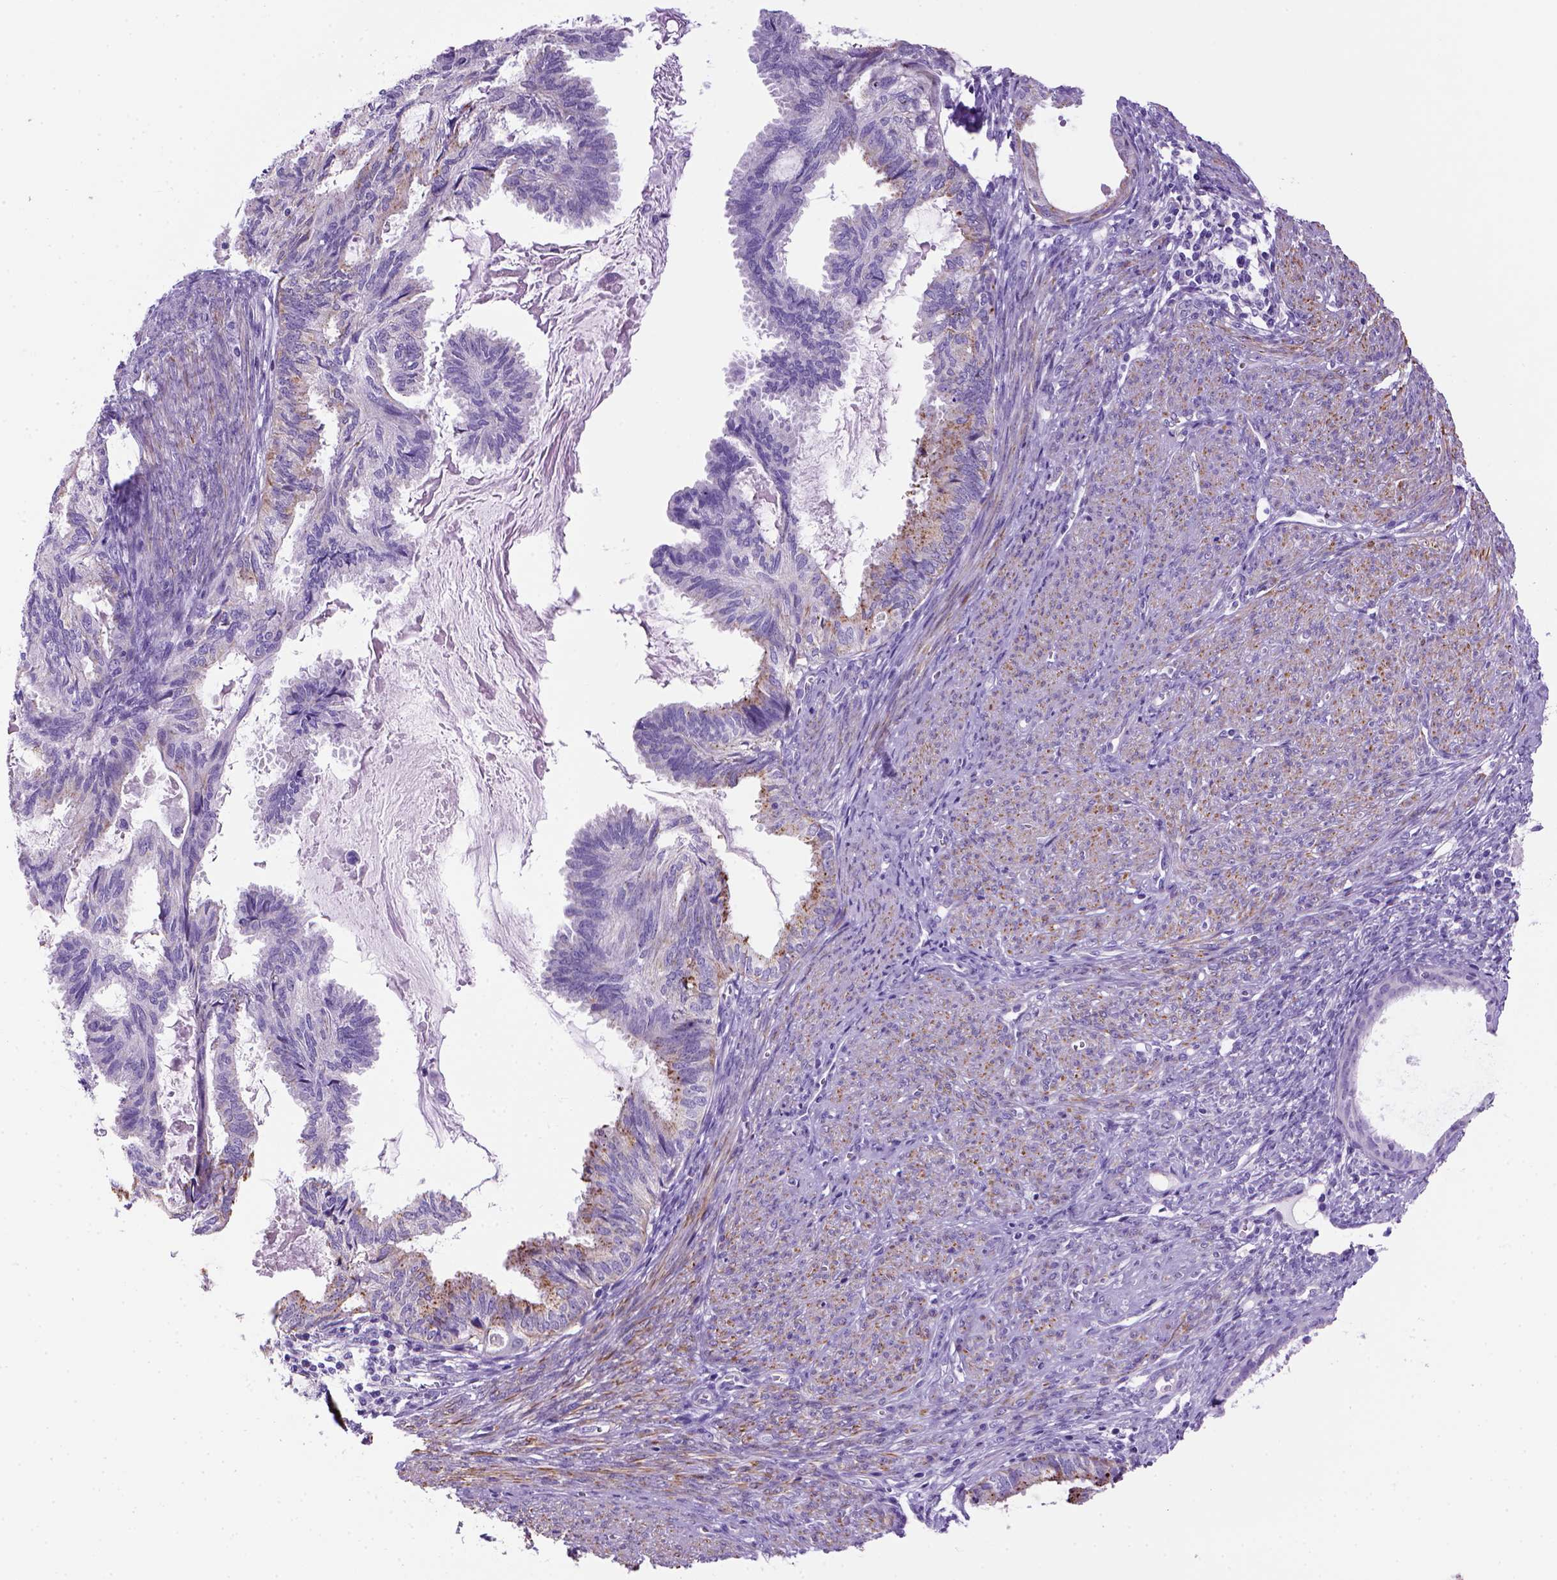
{"staining": {"intensity": "negative", "quantity": "none", "location": "none"}, "tissue": "endometrial cancer", "cell_type": "Tumor cells", "image_type": "cancer", "snomed": [{"axis": "morphology", "description": "Adenocarcinoma, NOS"}, {"axis": "topography", "description": "Endometrium"}], "caption": "Immunohistochemistry image of endometrial cancer stained for a protein (brown), which displays no positivity in tumor cells. (DAB immunohistochemistry (IHC) with hematoxylin counter stain).", "gene": "ARHGEF33", "patient": {"sex": "female", "age": 86}}